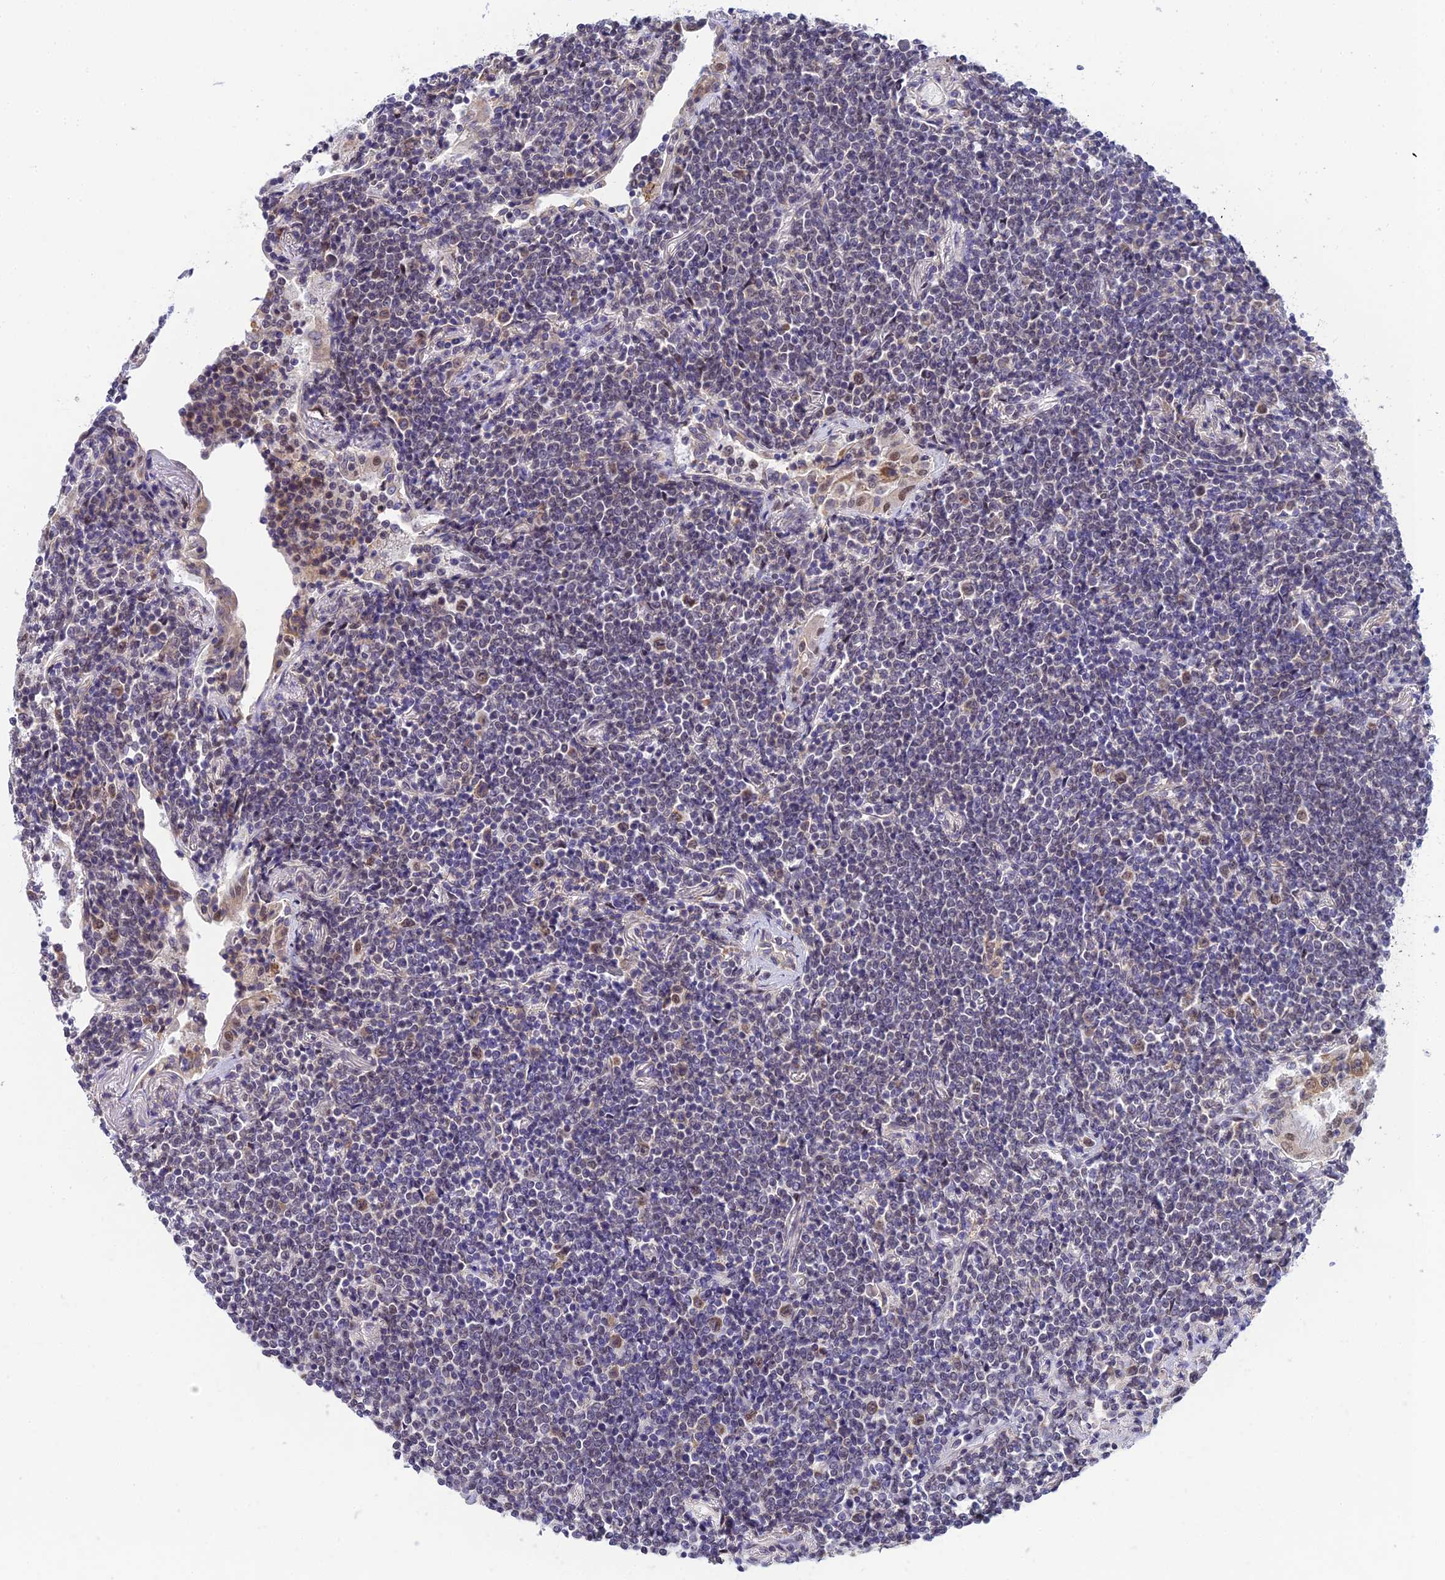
{"staining": {"intensity": "negative", "quantity": "none", "location": "none"}, "tissue": "lymphoma", "cell_type": "Tumor cells", "image_type": "cancer", "snomed": [{"axis": "morphology", "description": "Malignant lymphoma, non-Hodgkin's type, Low grade"}, {"axis": "topography", "description": "Lung"}], "caption": "DAB (3,3'-diaminobenzidine) immunohistochemical staining of lymphoma reveals no significant positivity in tumor cells. The staining is performed using DAB (3,3'-diaminobenzidine) brown chromogen with nuclei counter-stained in using hematoxylin.", "gene": "C2orf49", "patient": {"sex": "female", "age": 71}}